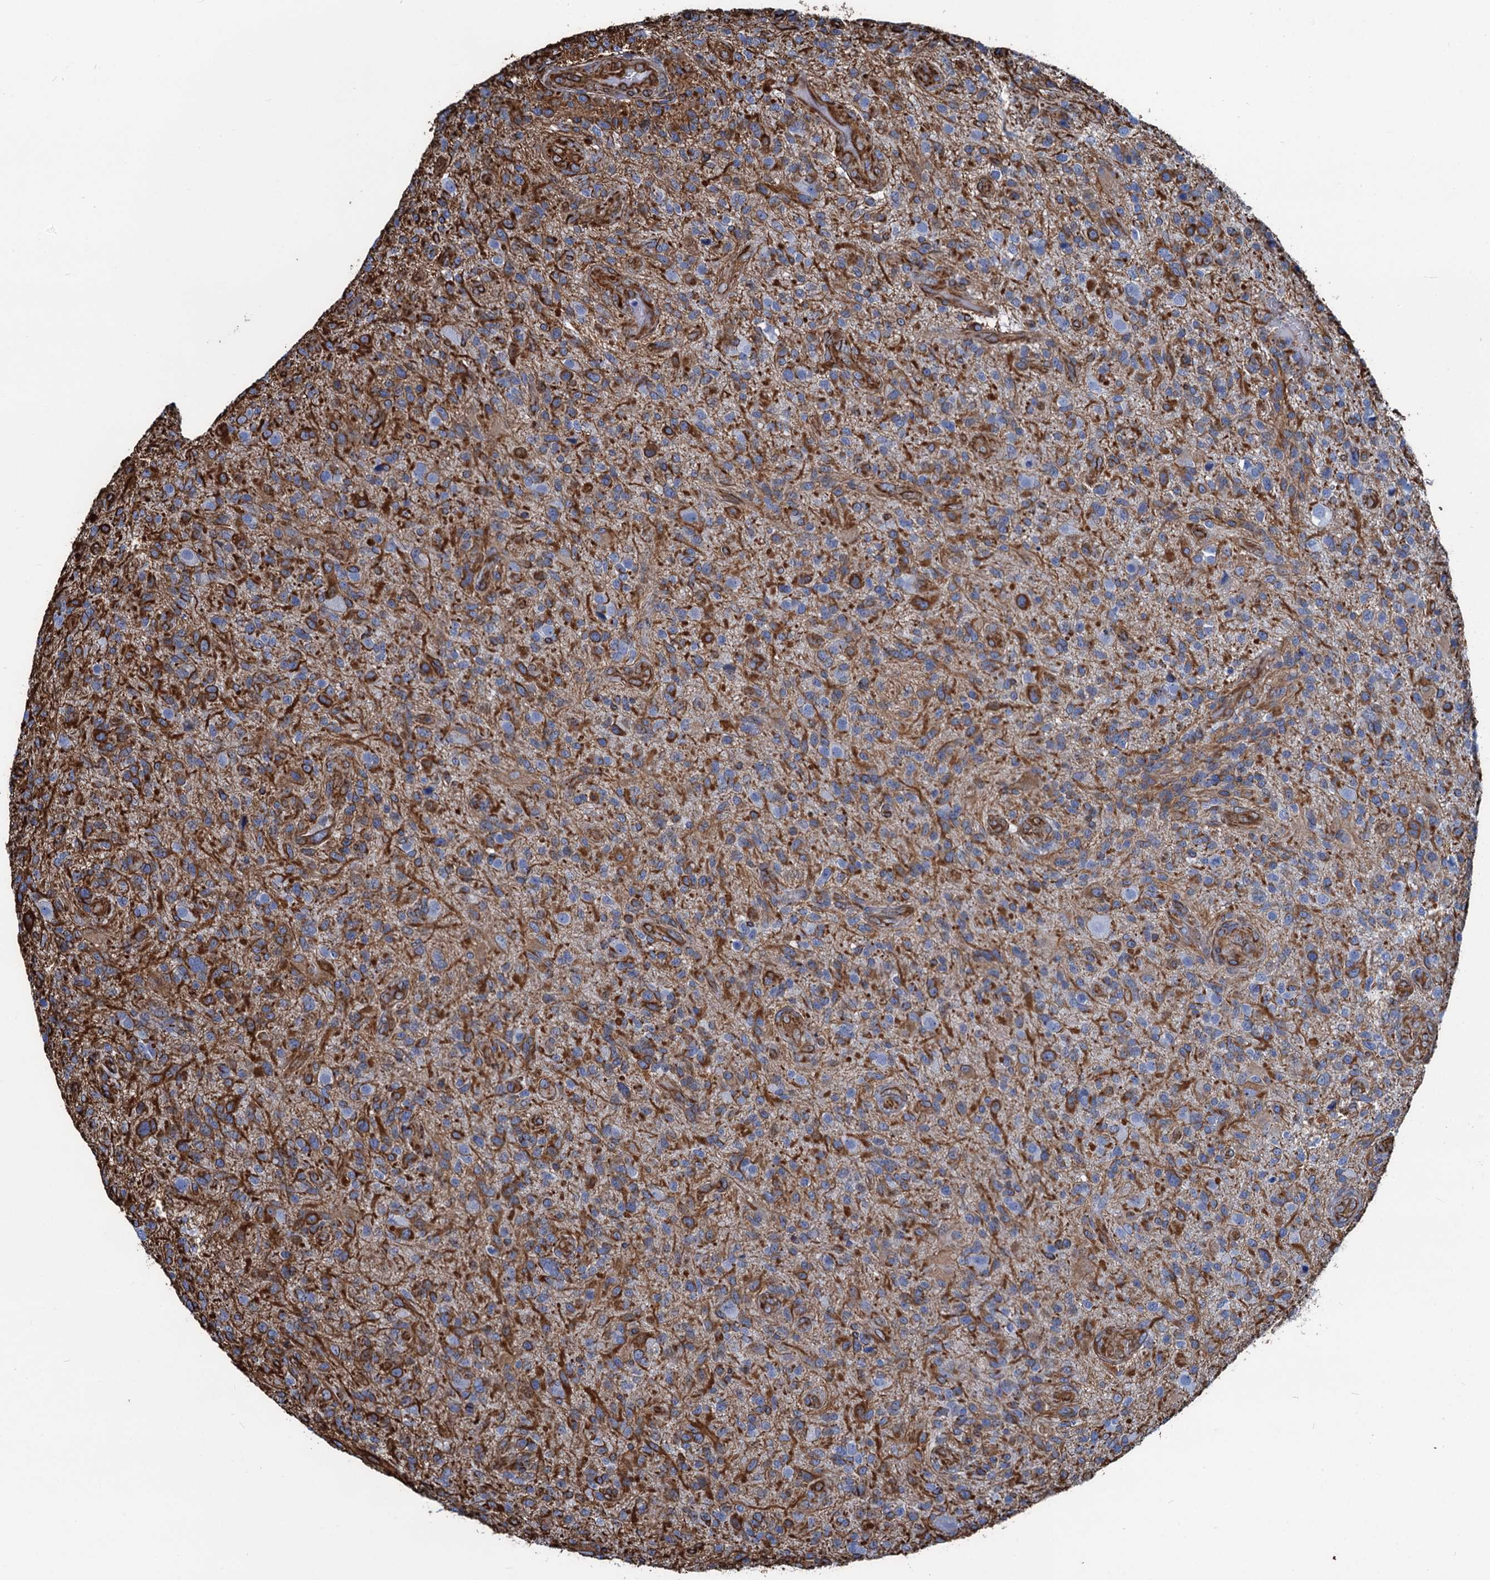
{"staining": {"intensity": "moderate", "quantity": "25%-75%", "location": "cytoplasmic/membranous"}, "tissue": "glioma", "cell_type": "Tumor cells", "image_type": "cancer", "snomed": [{"axis": "morphology", "description": "Glioma, malignant, High grade"}, {"axis": "topography", "description": "Brain"}], "caption": "Malignant high-grade glioma stained with a protein marker demonstrates moderate staining in tumor cells.", "gene": "PGM2", "patient": {"sex": "male", "age": 47}}